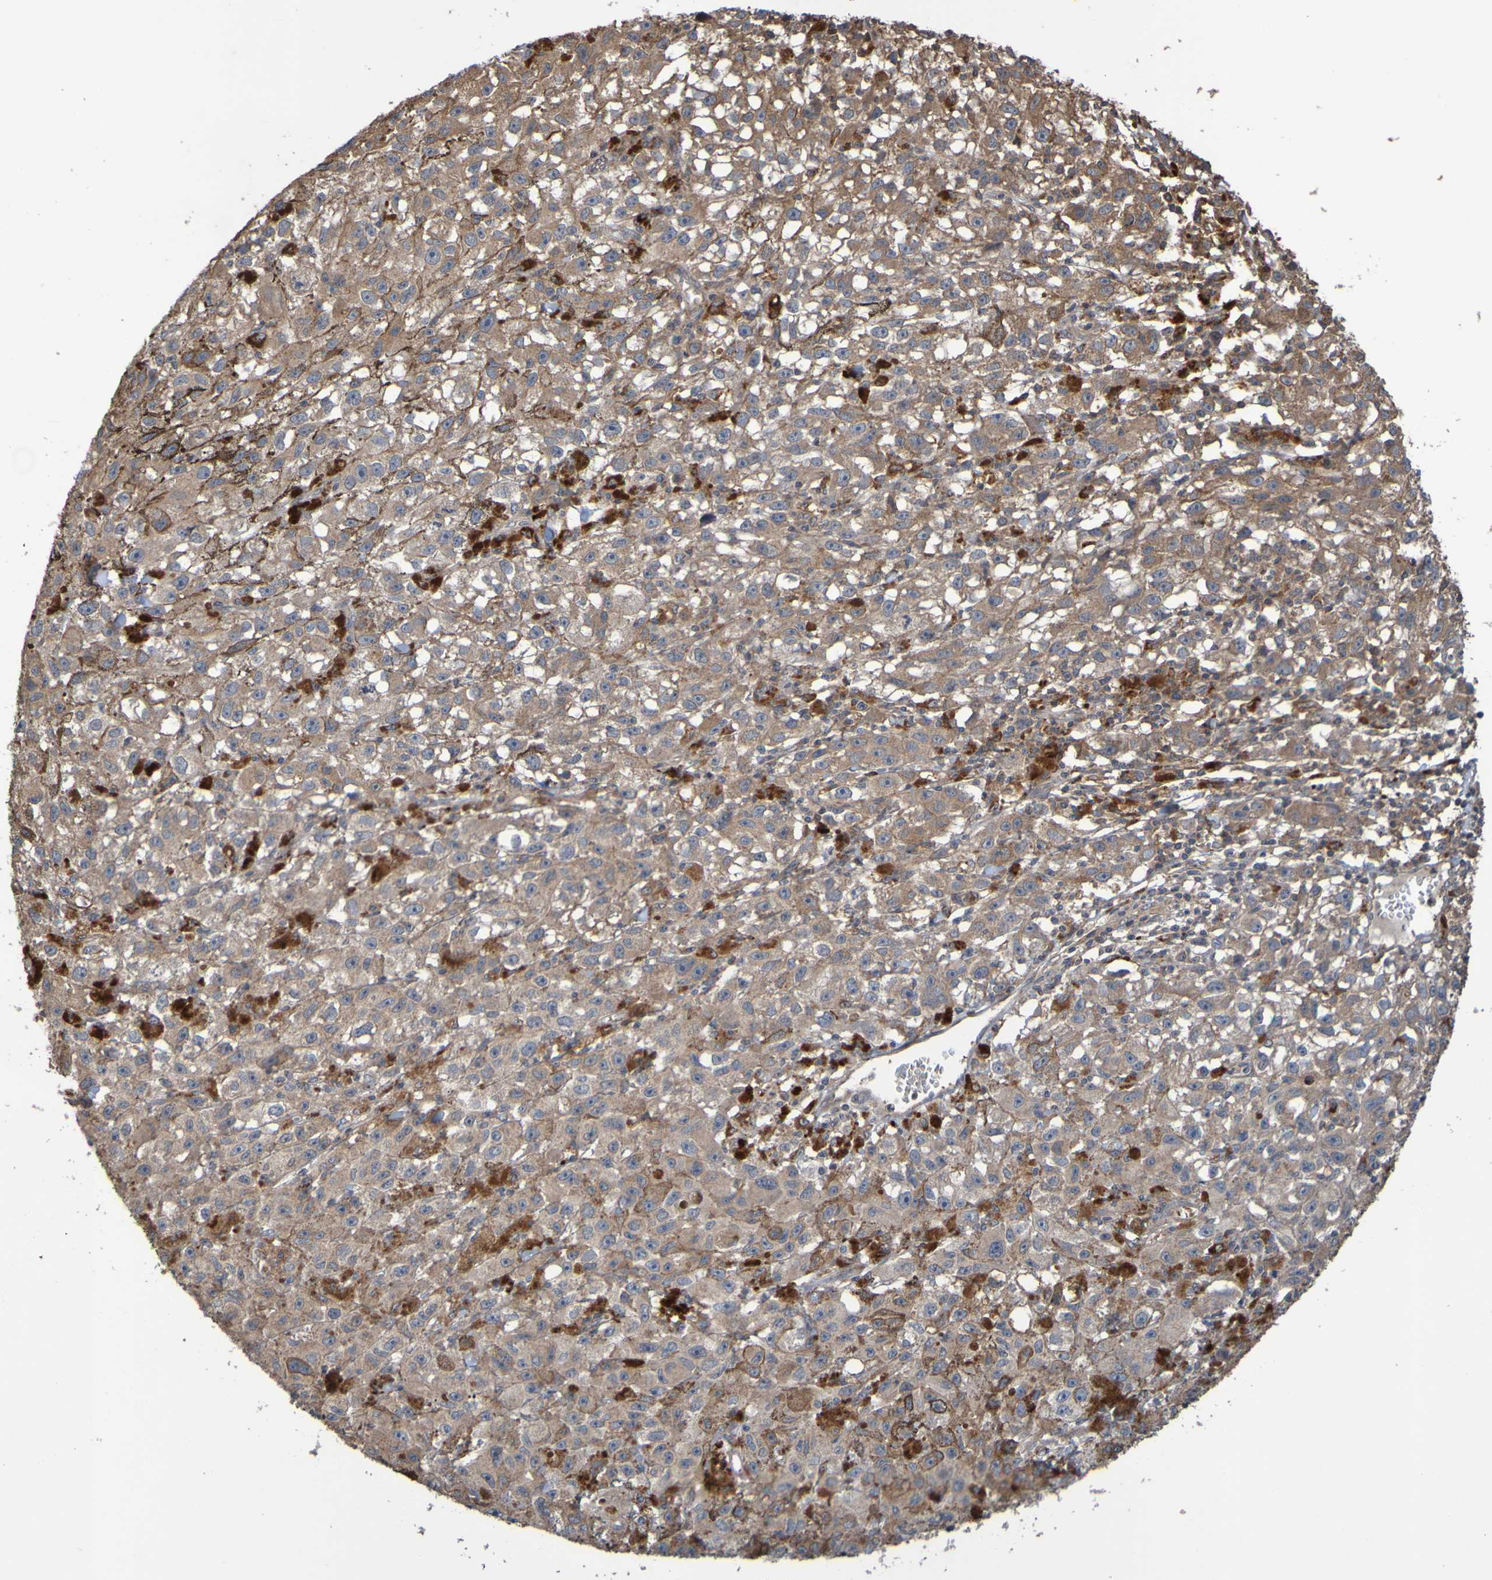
{"staining": {"intensity": "moderate", "quantity": ">75%", "location": "cytoplasmic/membranous"}, "tissue": "melanoma", "cell_type": "Tumor cells", "image_type": "cancer", "snomed": [{"axis": "morphology", "description": "Malignant melanoma, NOS"}, {"axis": "topography", "description": "Skin"}], "caption": "Immunohistochemical staining of human malignant melanoma reveals medium levels of moderate cytoplasmic/membranous protein expression in about >75% of tumor cells.", "gene": "UCN", "patient": {"sex": "female", "age": 104}}